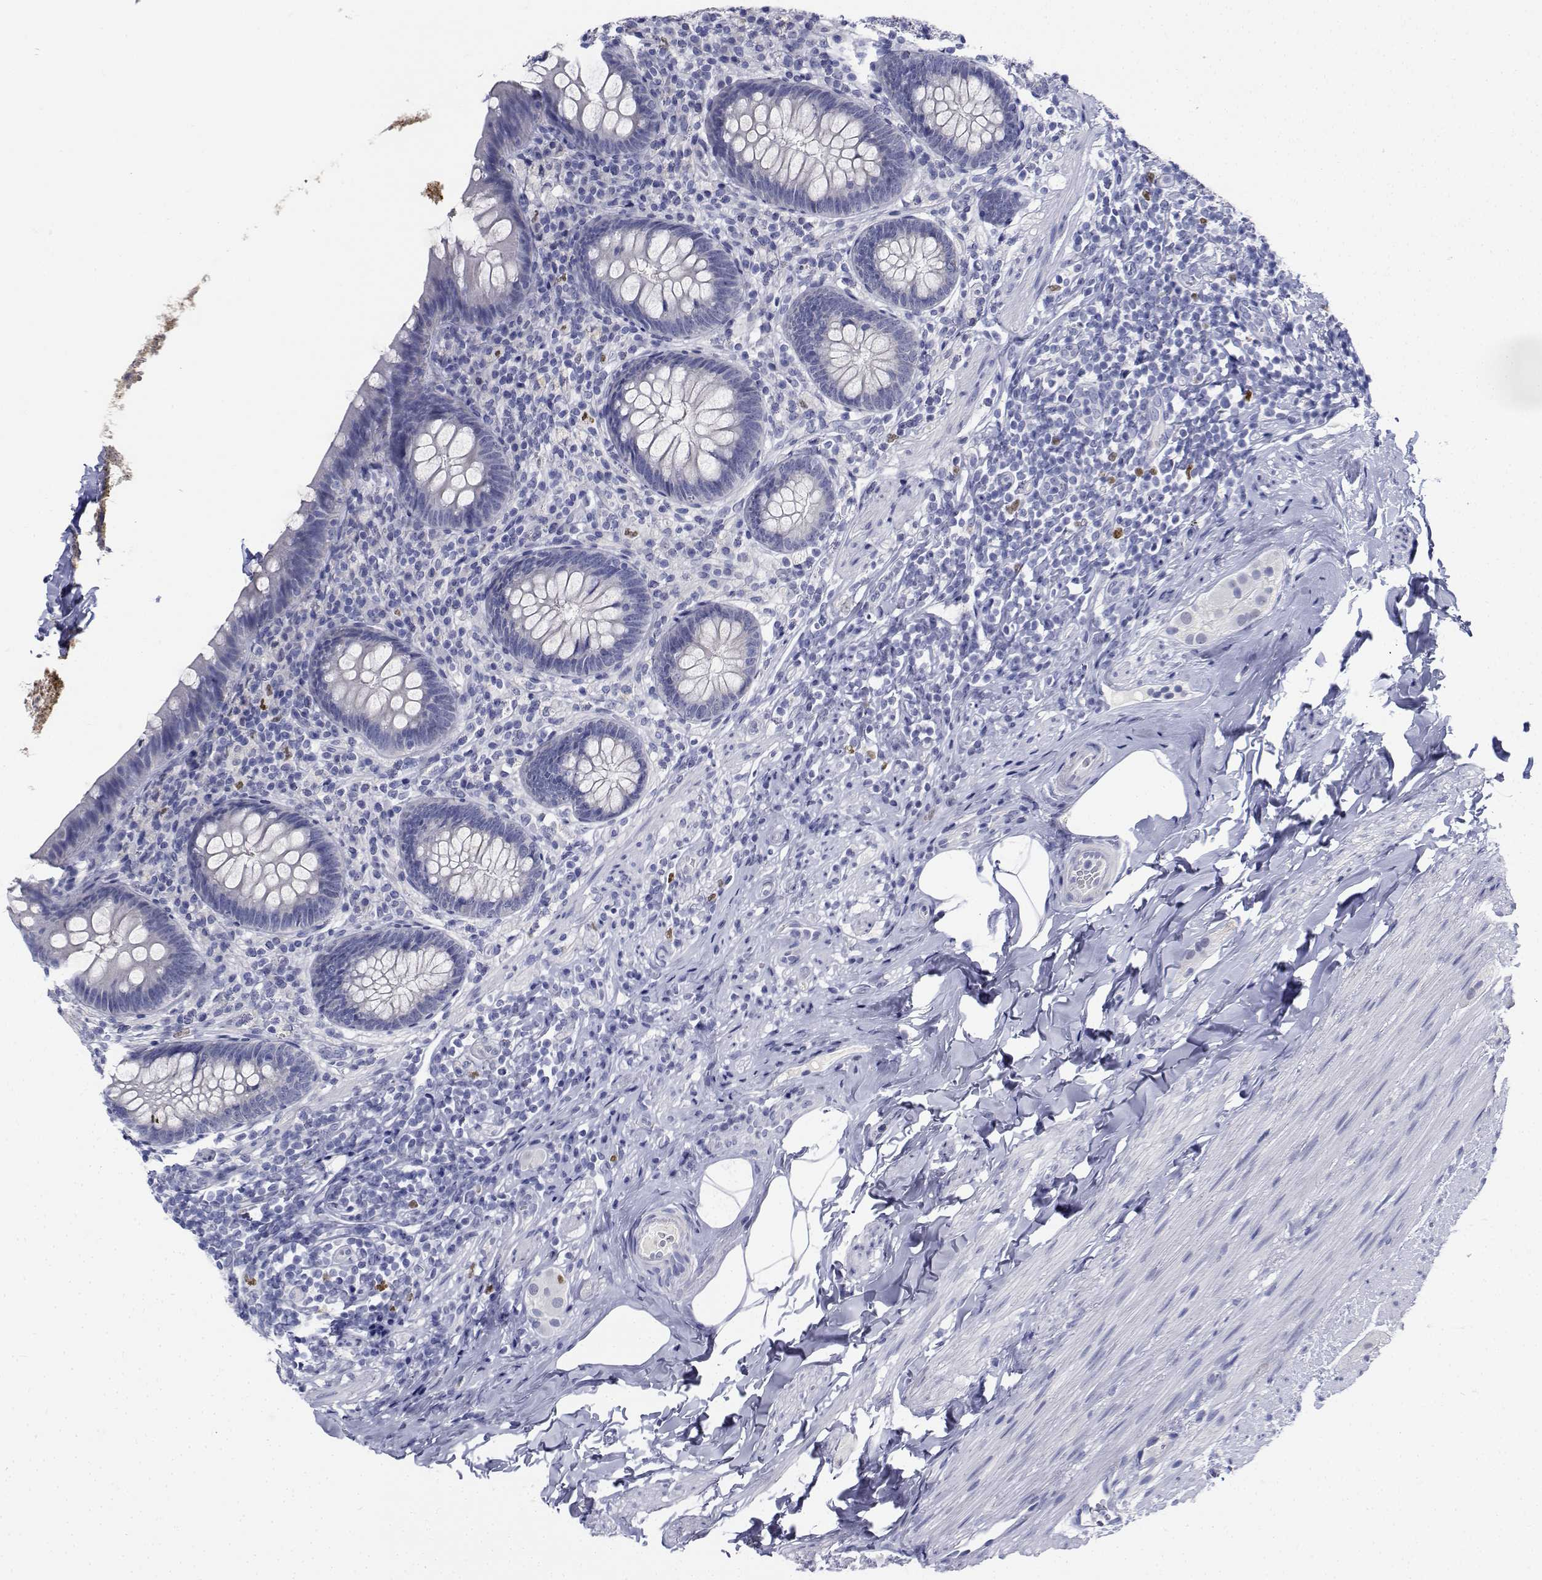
{"staining": {"intensity": "negative", "quantity": "none", "location": "none"}, "tissue": "appendix", "cell_type": "Glandular cells", "image_type": "normal", "snomed": [{"axis": "morphology", "description": "Normal tissue, NOS"}, {"axis": "topography", "description": "Appendix"}], "caption": "The image reveals no significant positivity in glandular cells of appendix.", "gene": "PLXNA4", "patient": {"sex": "male", "age": 47}}